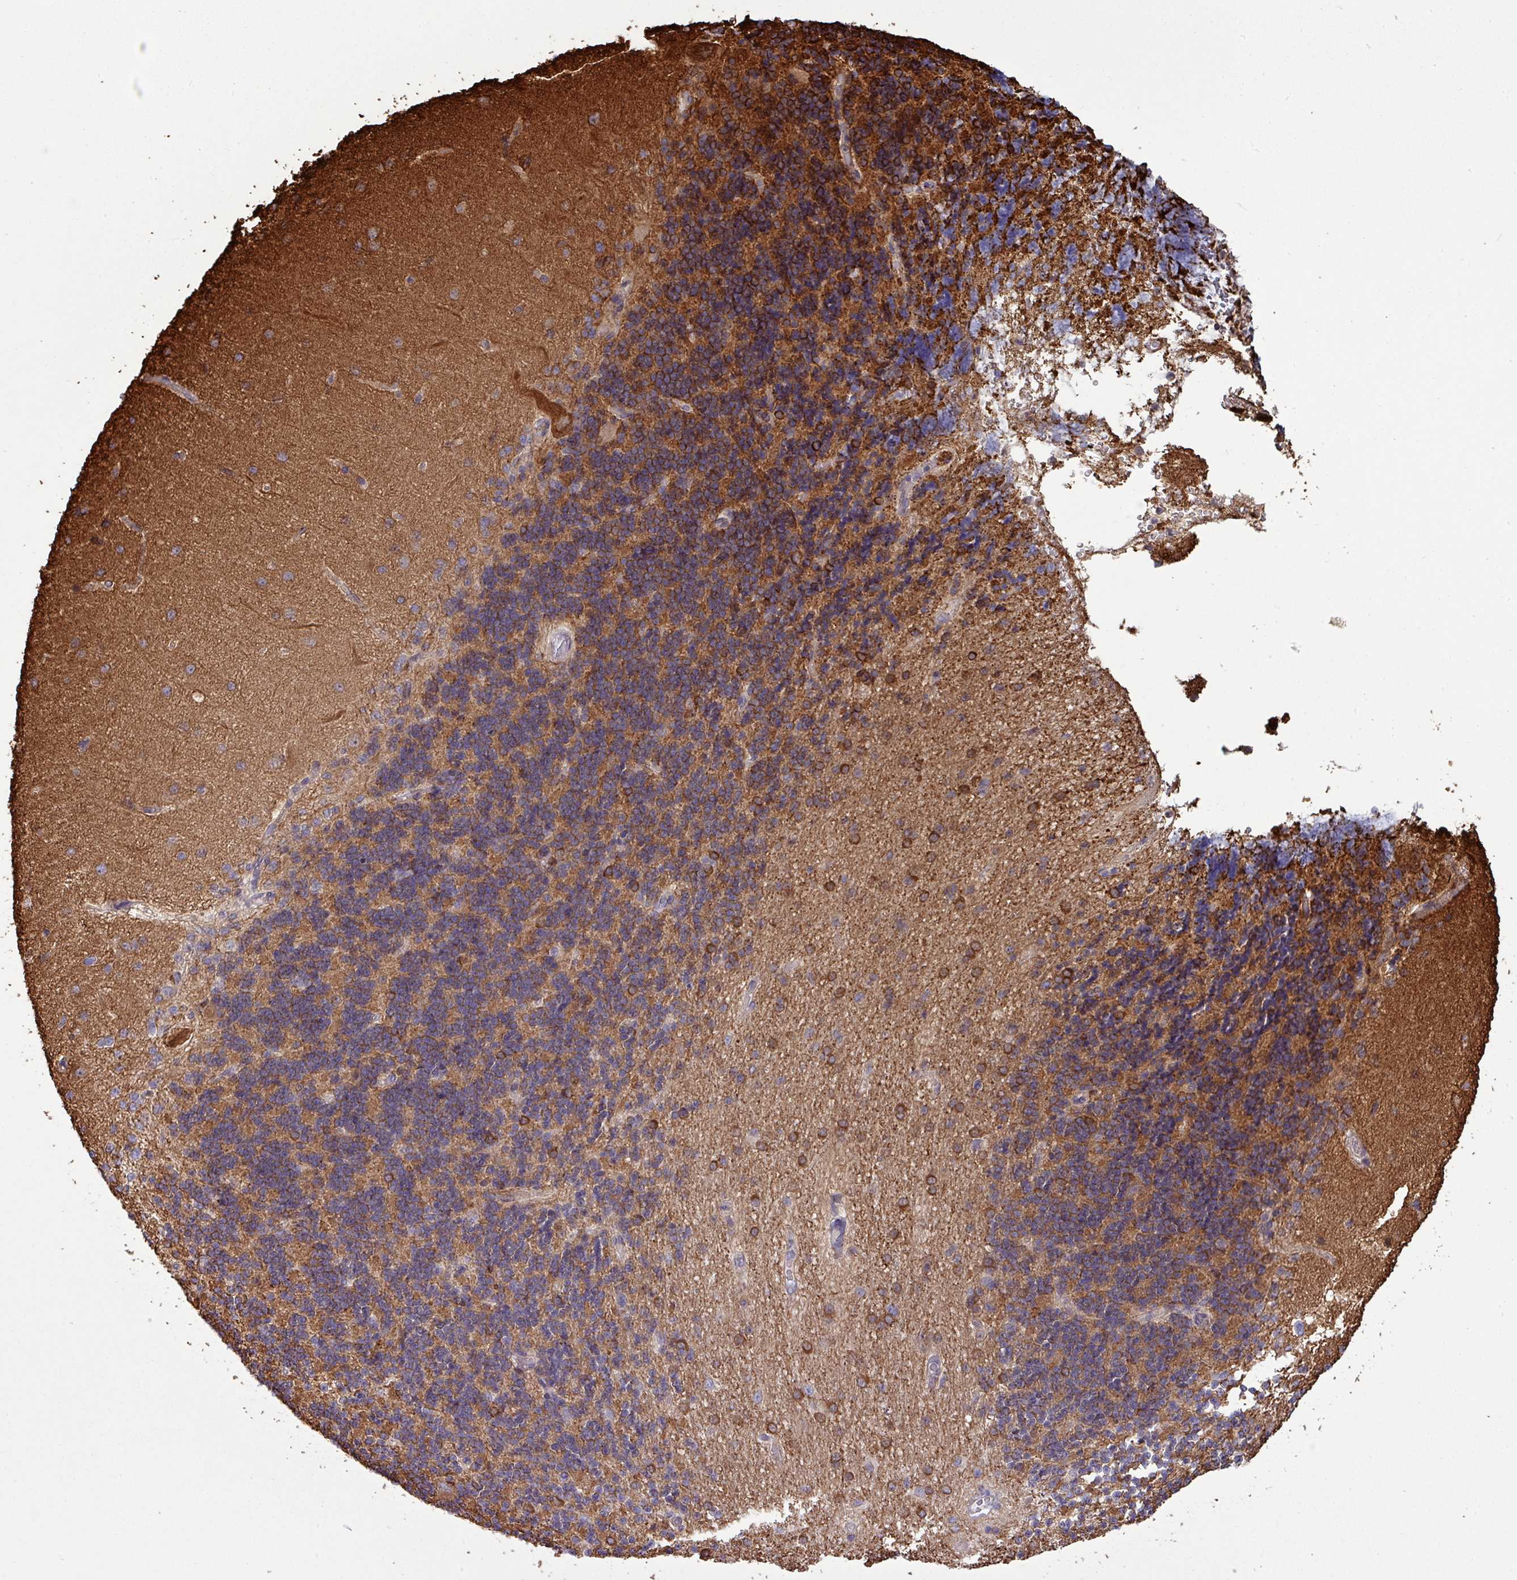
{"staining": {"intensity": "strong", "quantity": "25%-75%", "location": "cytoplasmic/membranous"}, "tissue": "cerebellum", "cell_type": "Cells in granular layer", "image_type": "normal", "snomed": [{"axis": "morphology", "description": "Normal tissue, NOS"}, {"axis": "topography", "description": "Cerebellum"}], "caption": "The micrograph demonstrates immunohistochemical staining of unremarkable cerebellum. There is strong cytoplasmic/membranous staining is identified in about 25%-75% of cells in granular layer.", "gene": "ZNF300", "patient": {"sex": "female", "age": 29}}